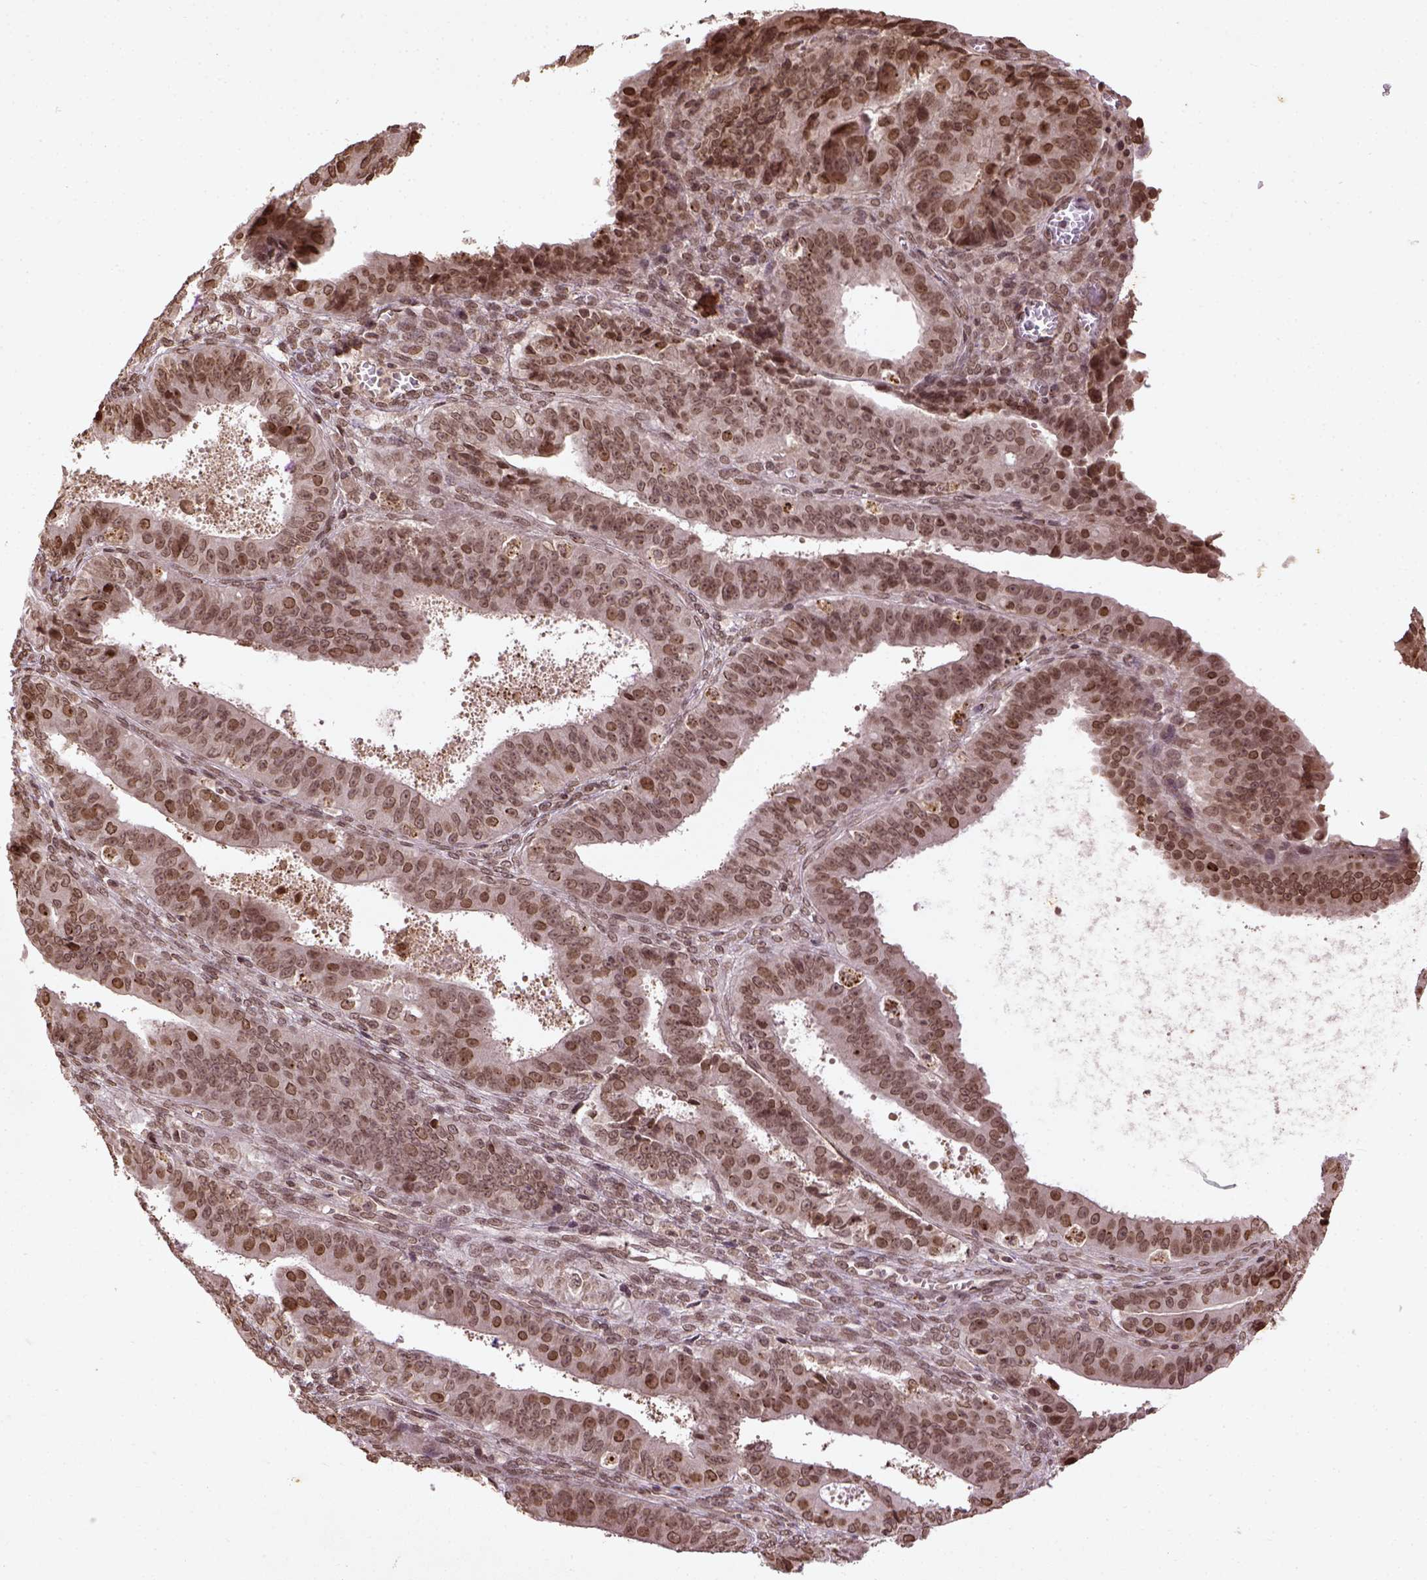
{"staining": {"intensity": "moderate", "quantity": ">75%", "location": "nuclear"}, "tissue": "ovarian cancer", "cell_type": "Tumor cells", "image_type": "cancer", "snomed": [{"axis": "morphology", "description": "Carcinoma, endometroid"}, {"axis": "topography", "description": "Ovary"}], "caption": "A histopathology image showing moderate nuclear staining in approximately >75% of tumor cells in endometroid carcinoma (ovarian), as visualized by brown immunohistochemical staining.", "gene": "BANF1", "patient": {"sex": "female", "age": 42}}